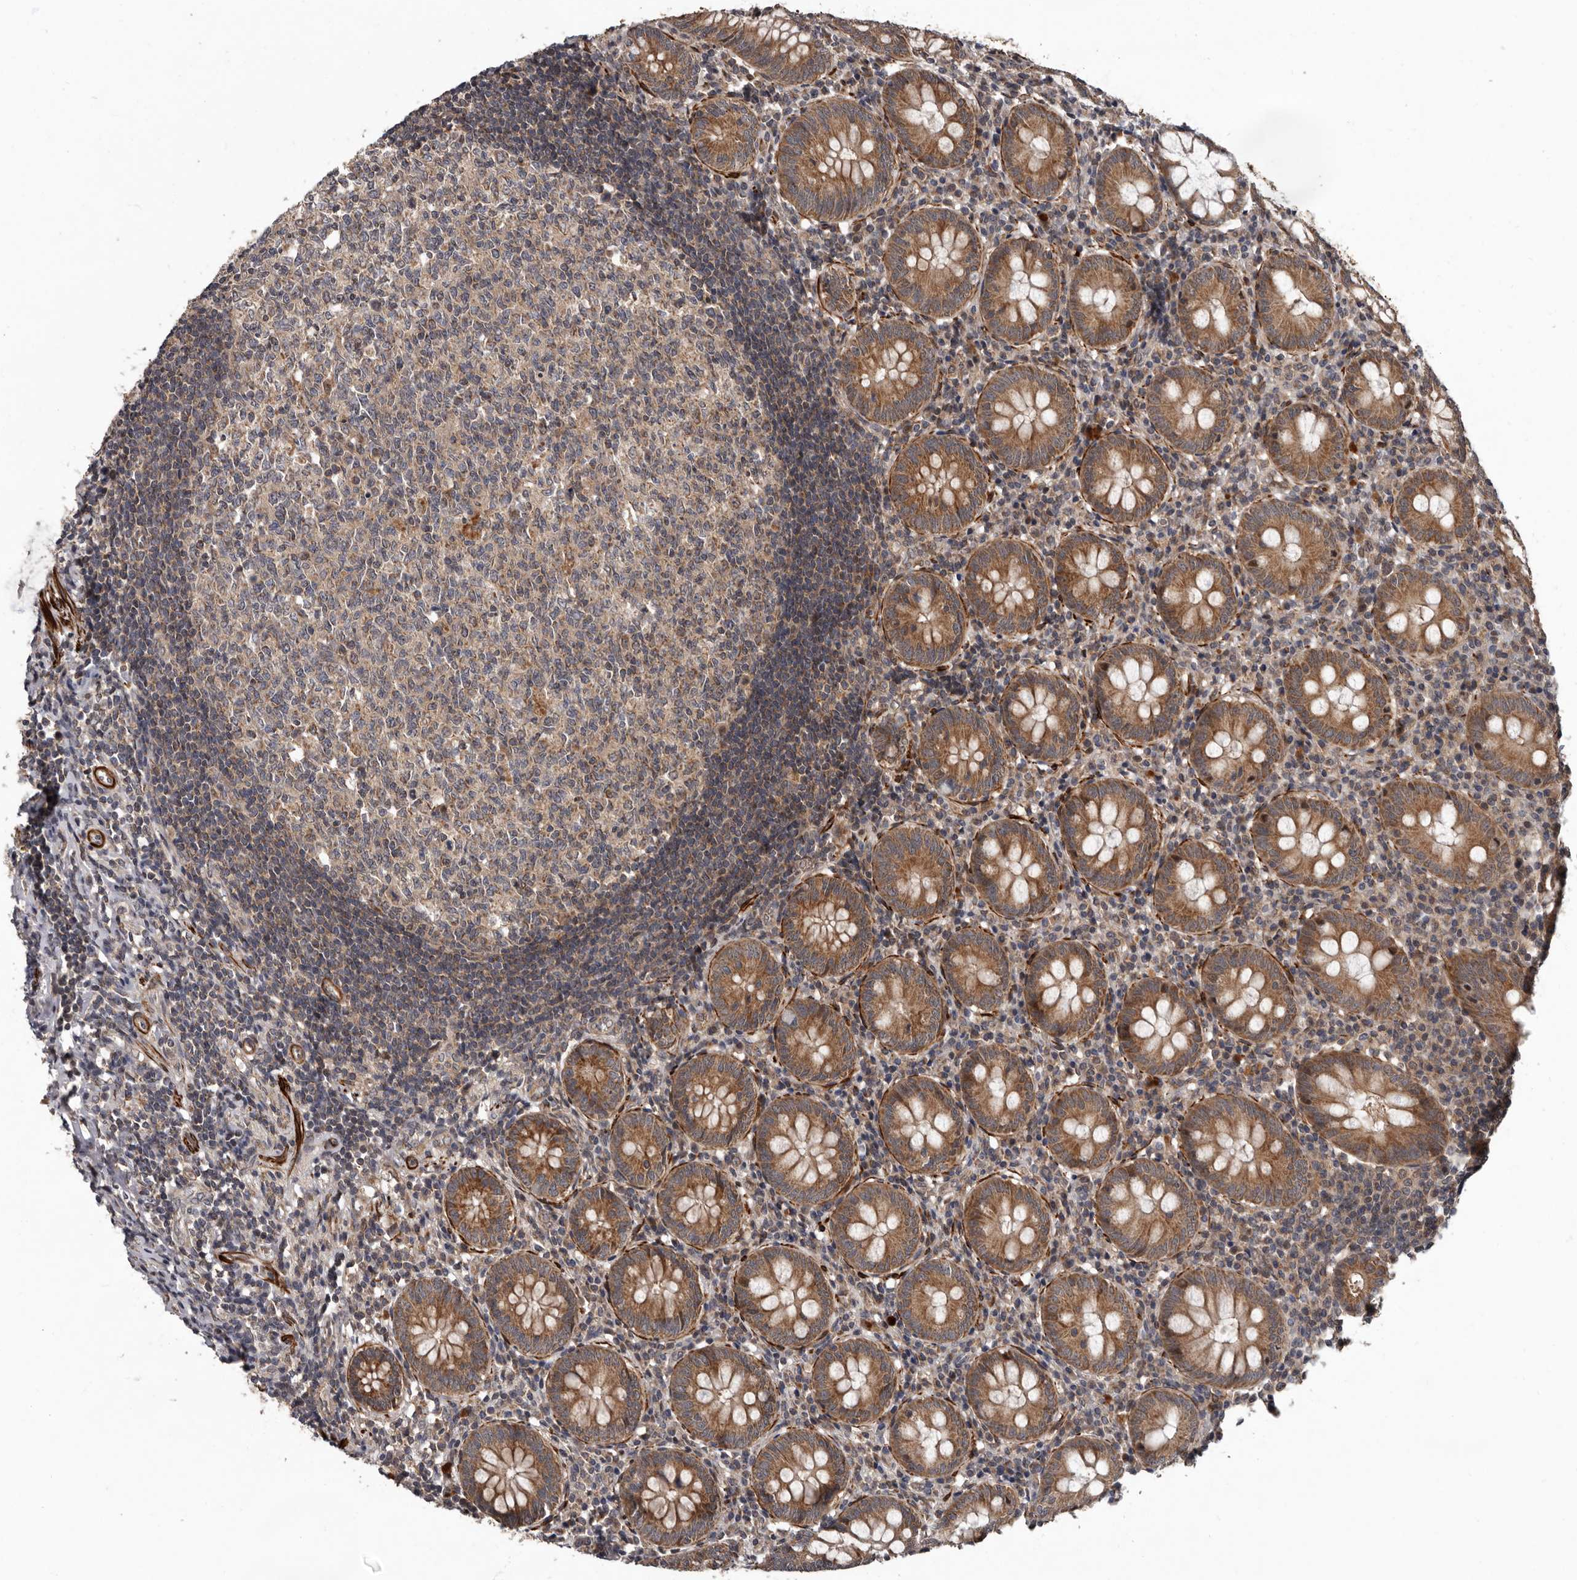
{"staining": {"intensity": "moderate", "quantity": ">75%", "location": "cytoplasmic/membranous"}, "tissue": "appendix", "cell_type": "Glandular cells", "image_type": "normal", "snomed": [{"axis": "morphology", "description": "Normal tissue, NOS"}, {"axis": "topography", "description": "Appendix"}], "caption": "Immunohistochemistry micrograph of unremarkable appendix: appendix stained using IHC exhibits medium levels of moderate protein expression localized specifically in the cytoplasmic/membranous of glandular cells, appearing as a cytoplasmic/membranous brown color.", "gene": "FGFR4", "patient": {"sex": "female", "age": 54}}